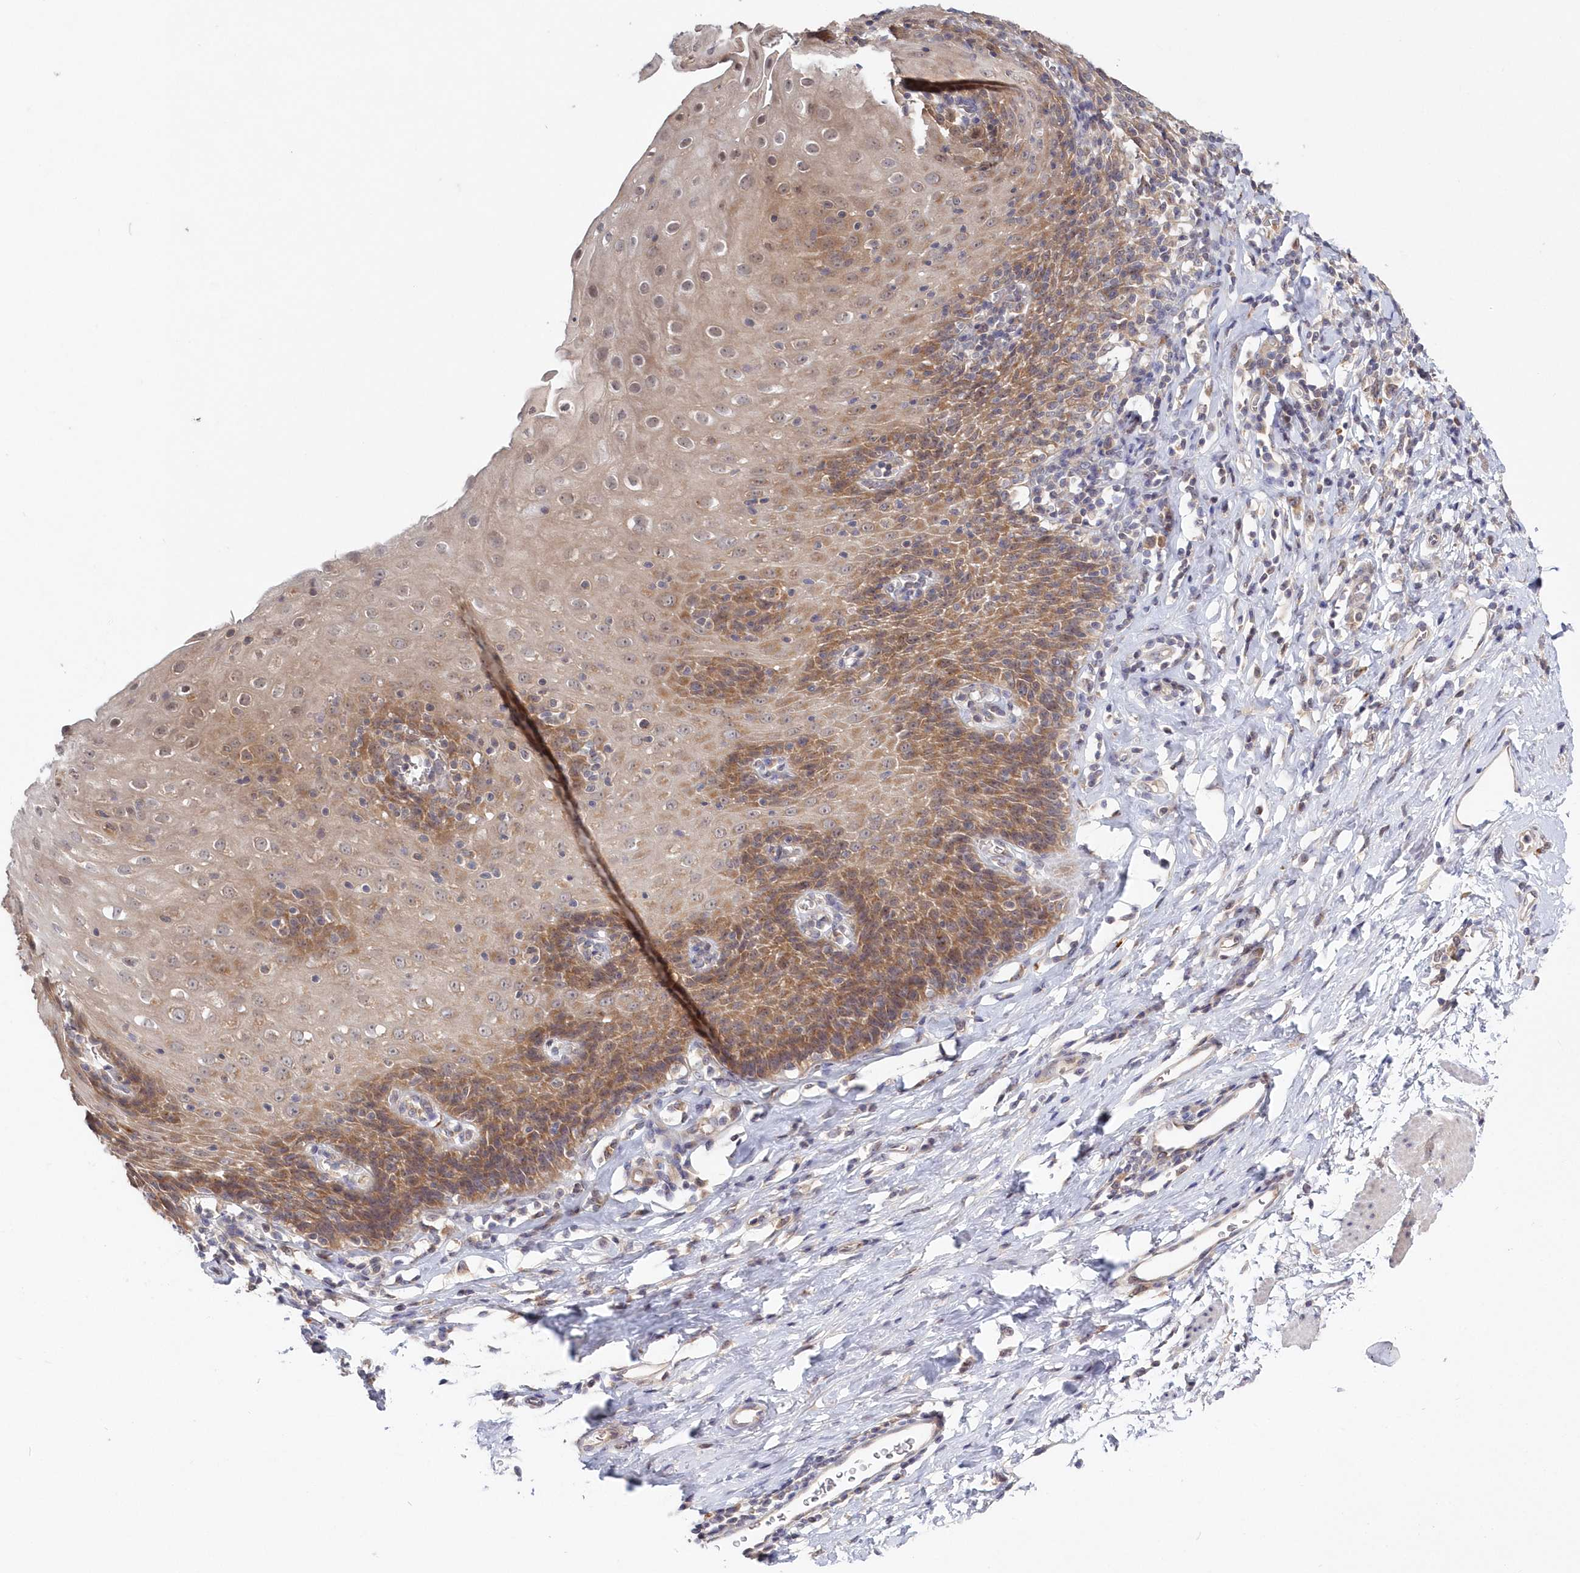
{"staining": {"intensity": "moderate", "quantity": ">75%", "location": "cytoplasmic/membranous"}, "tissue": "esophagus", "cell_type": "Squamous epithelial cells", "image_type": "normal", "snomed": [{"axis": "morphology", "description": "Normal tissue, NOS"}, {"axis": "topography", "description": "Esophagus"}], "caption": "Benign esophagus was stained to show a protein in brown. There is medium levels of moderate cytoplasmic/membranous expression in about >75% of squamous epithelial cells. (DAB (3,3'-diaminobenzidine) = brown stain, brightfield microscopy at high magnification).", "gene": "KATNA1", "patient": {"sex": "female", "age": 61}}